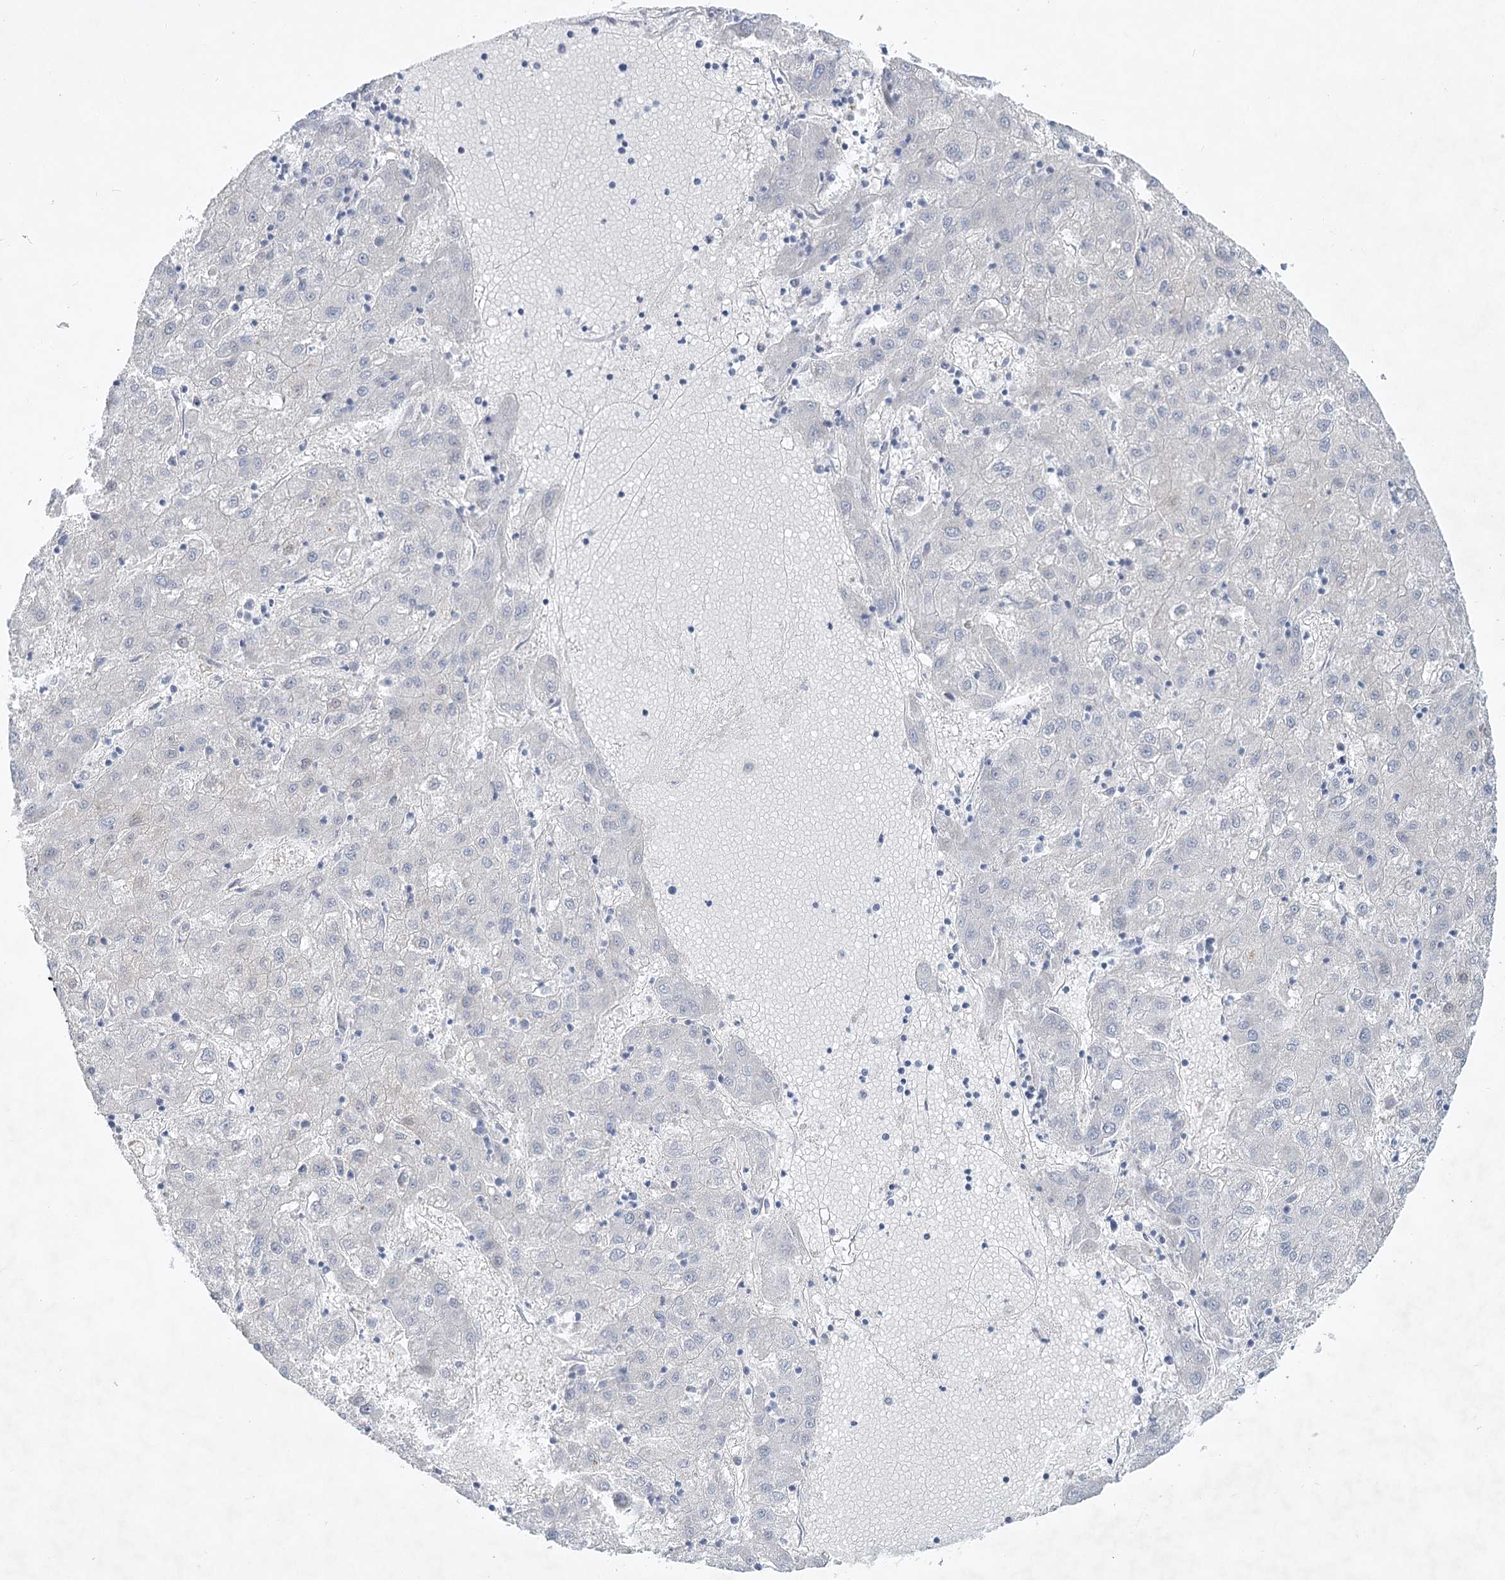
{"staining": {"intensity": "negative", "quantity": "none", "location": "none"}, "tissue": "liver cancer", "cell_type": "Tumor cells", "image_type": "cancer", "snomed": [{"axis": "morphology", "description": "Carcinoma, Hepatocellular, NOS"}, {"axis": "topography", "description": "Liver"}], "caption": "Tumor cells are negative for protein expression in human hepatocellular carcinoma (liver).", "gene": "AAMDC", "patient": {"sex": "male", "age": 72}}